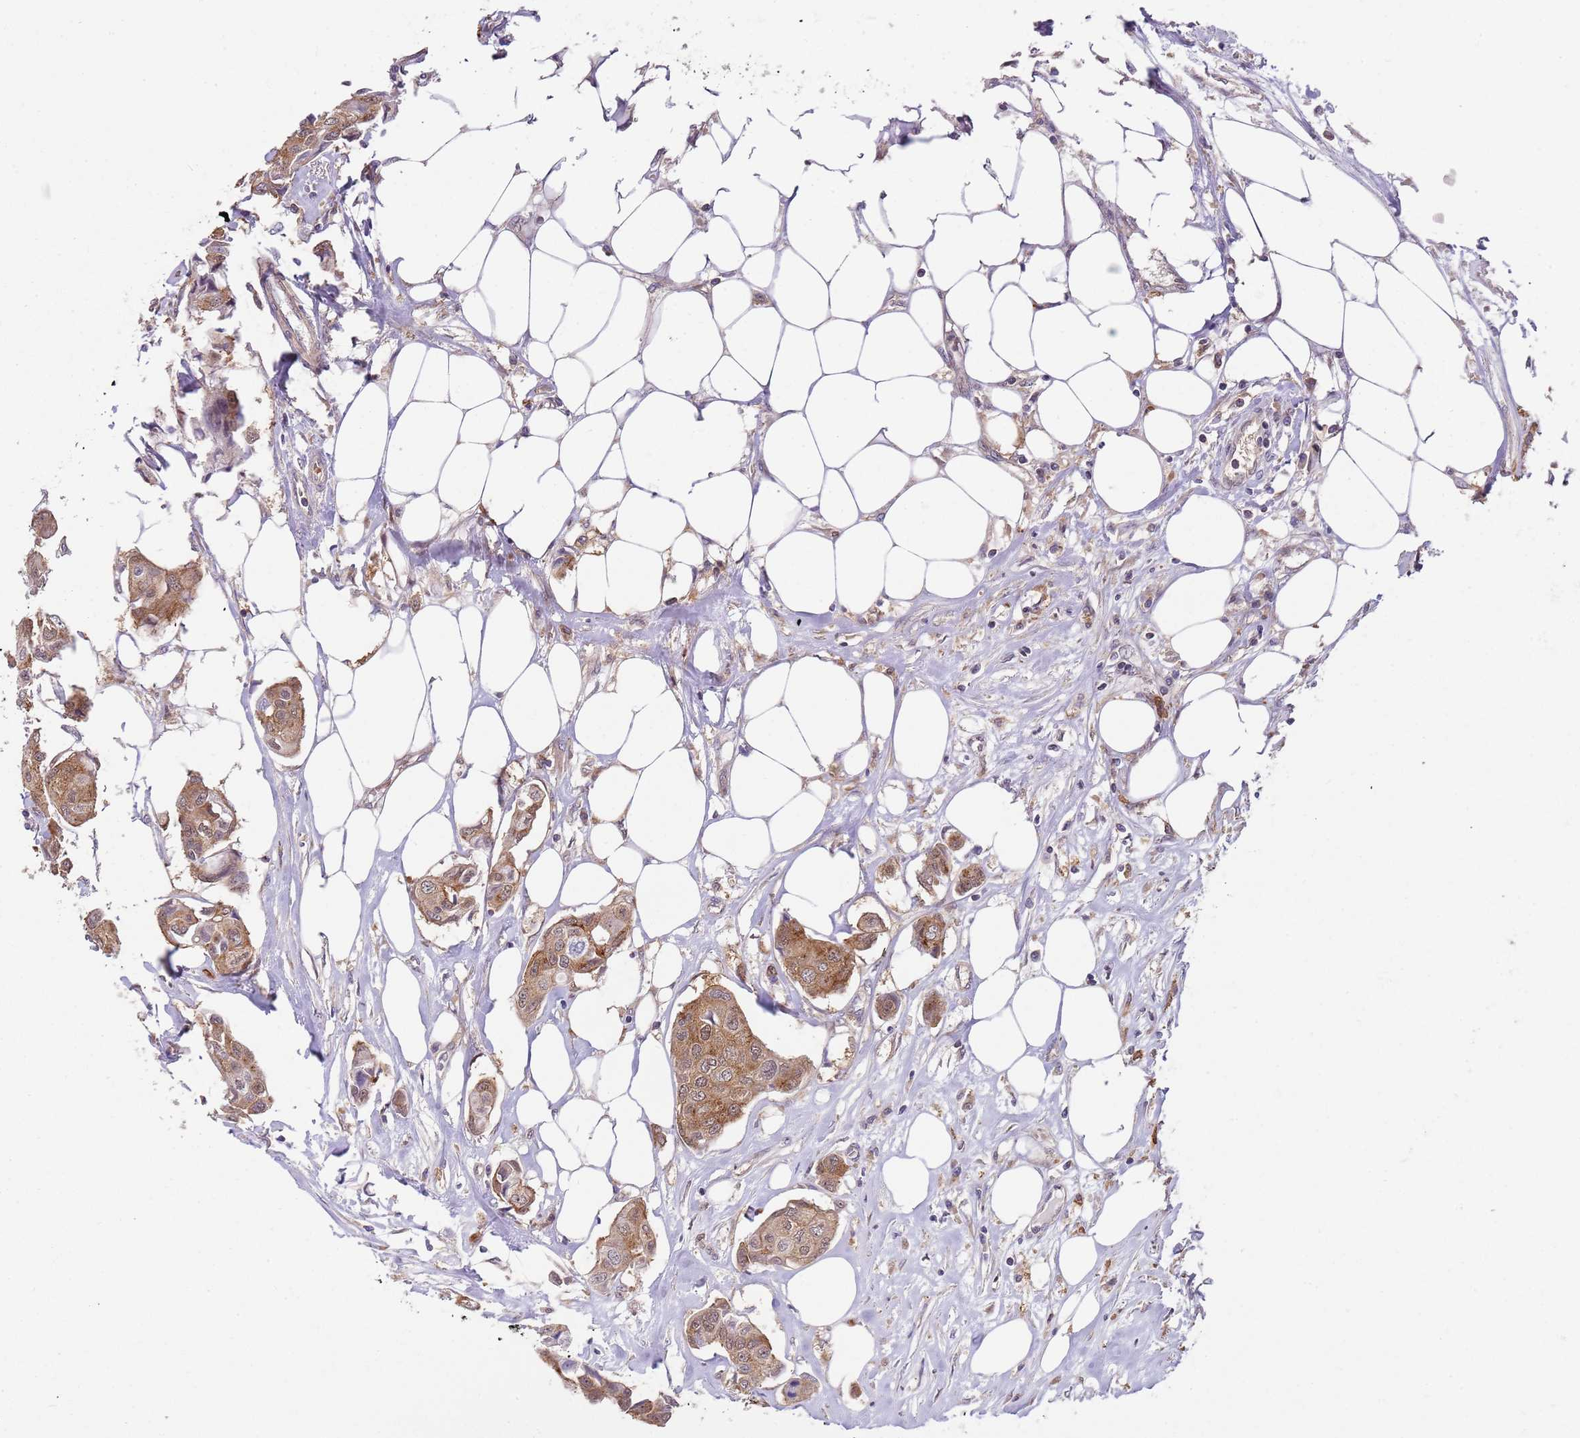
{"staining": {"intensity": "moderate", "quantity": ">75%", "location": "cytoplasmic/membranous,nuclear"}, "tissue": "breast cancer", "cell_type": "Tumor cells", "image_type": "cancer", "snomed": [{"axis": "morphology", "description": "Duct carcinoma"}, {"axis": "topography", "description": "Breast"}, {"axis": "topography", "description": "Lymph node"}], "caption": "About >75% of tumor cells in intraductal carcinoma (breast) demonstrate moderate cytoplasmic/membranous and nuclear protein expression as visualized by brown immunohistochemical staining.", "gene": "GGA1", "patient": {"sex": "female", "age": 80}}